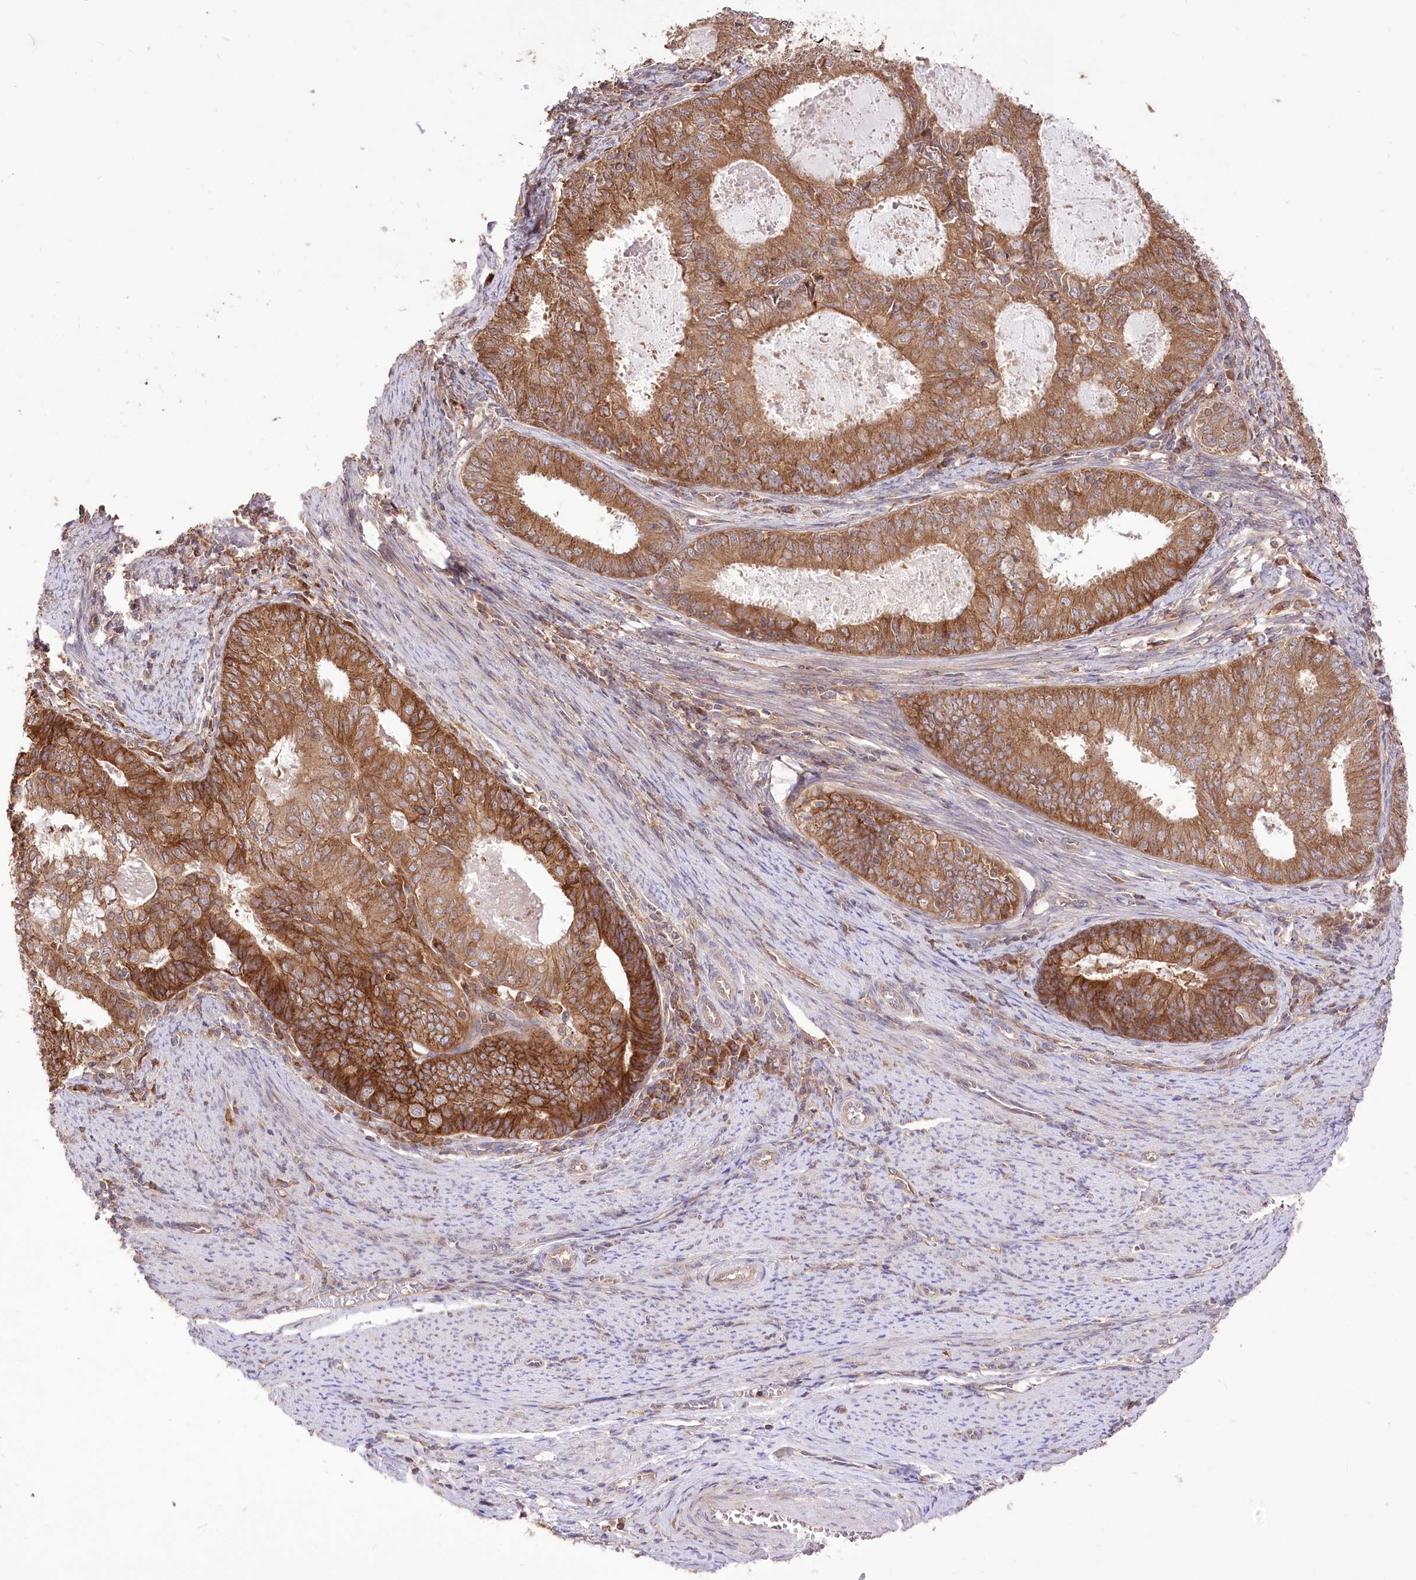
{"staining": {"intensity": "moderate", "quantity": ">75%", "location": "cytoplasmic/membranous"}, "tissue": "endometrial cancer", "cell_type": "Tumor cells", "image_type": "cancer", "snomed": [{"axis": "morphology", "description": "Adenocarcinoma, NOS"}, {"axis": "topography", "description": "Endometrium"}], "caption": "There is medium levels of moderate cytoplasmic/membranous staining in tumor cells of endometrial adenocarcinoma, as demonstrated by immunohistochemical staining (brown color).", "gene": "XYLB", "patient": {"sex": "female", "age": 57}}